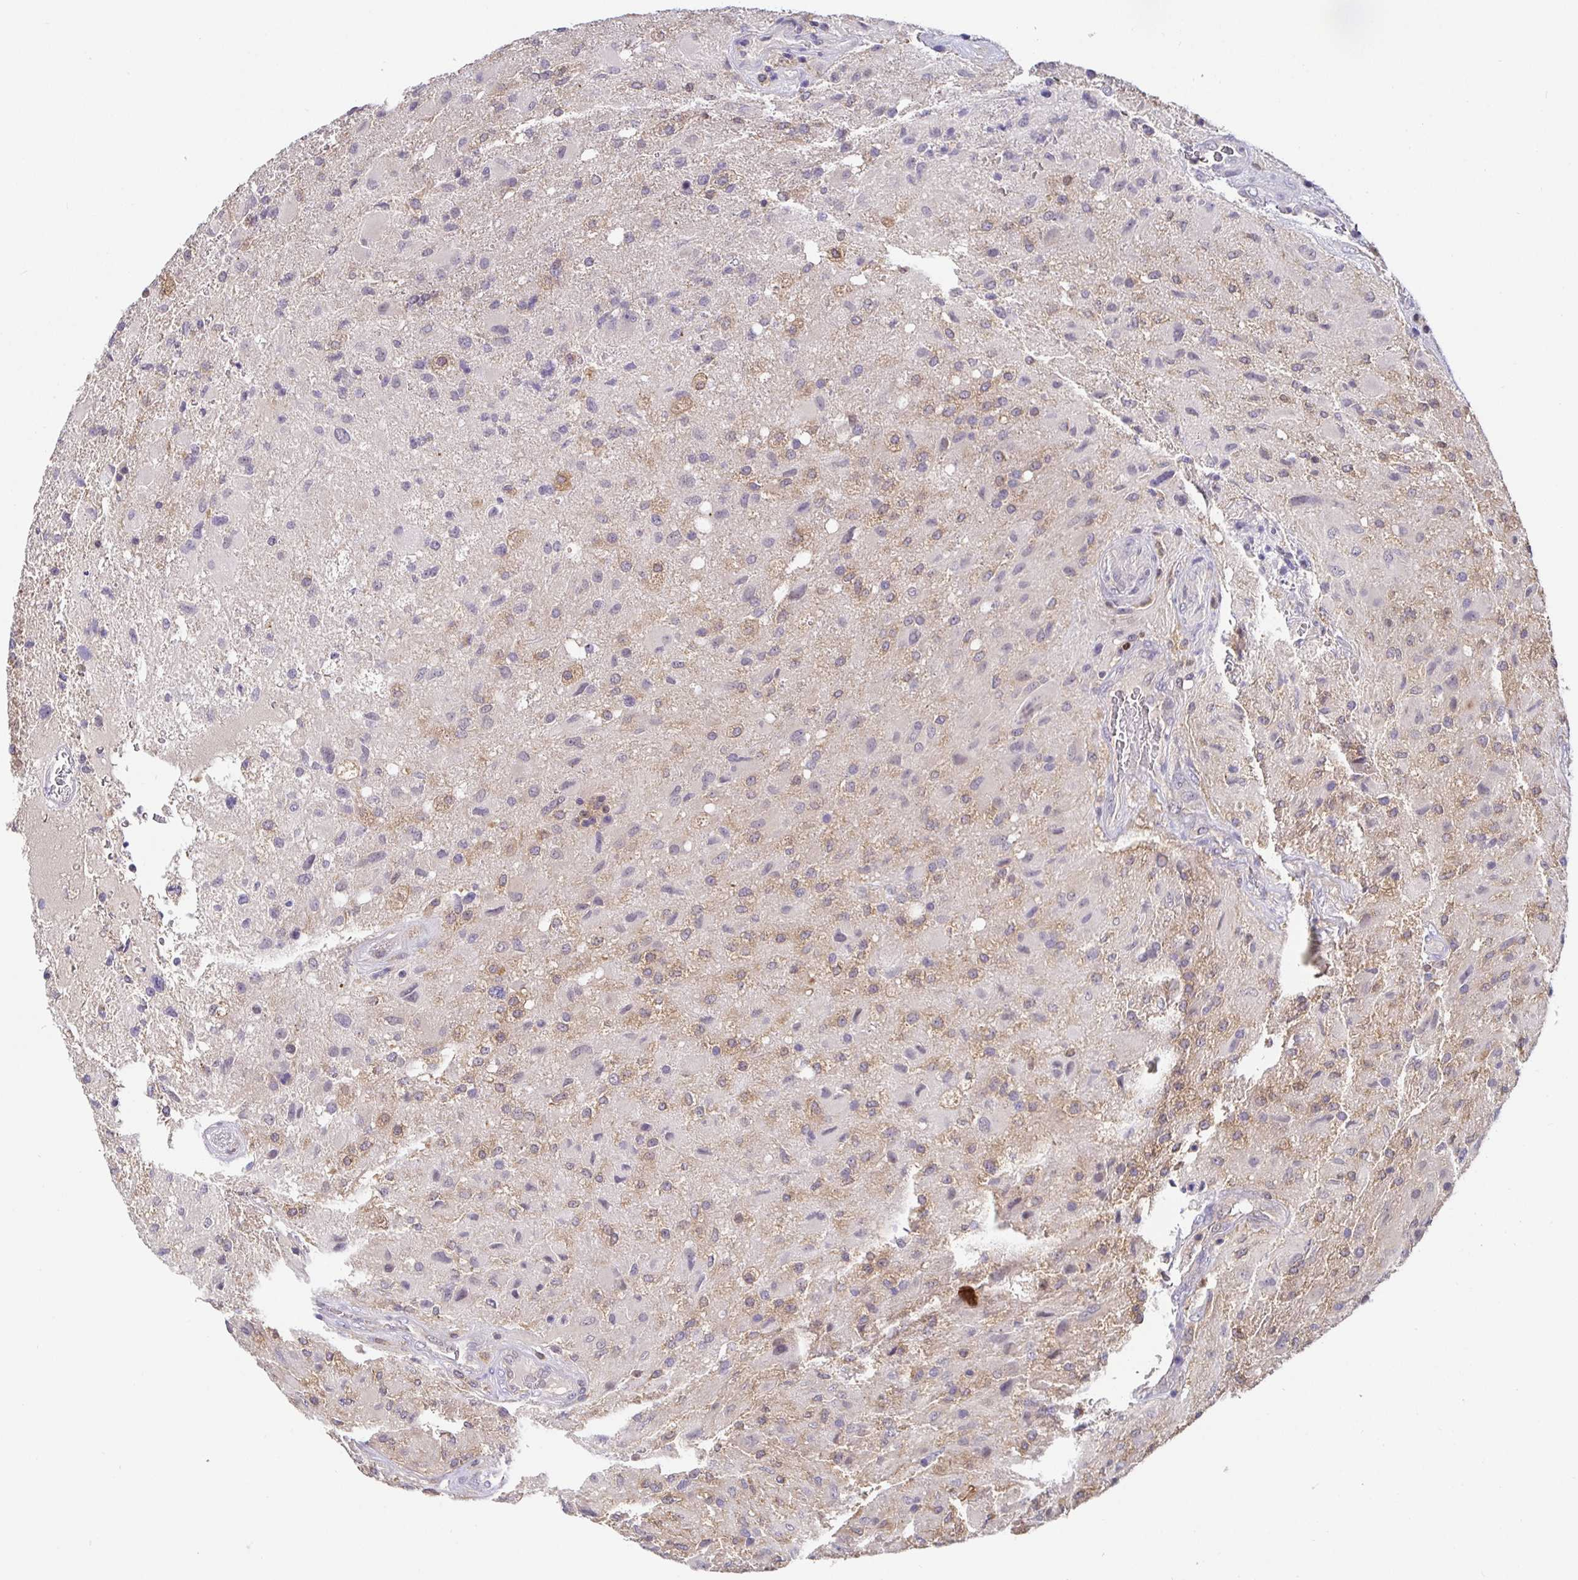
{"staining": {"intensity": "negative", "quantity": "none", "location": "none"}, "tissue": "glioma", "cell_type": "Tumor cells", "image_type": "cancer", "snomed": [{"axis": "morphology", "description": "Glioma, malignant, High grade"}, {"axis": "topography", "description": "Brain"}], "caption": "IHC photomicrograph of neoplastic tissue: glioma stained with DAB (3,3'-diaminobenzidine) reveals no significant protein positivity in tumor cells.", "gene": "SATB1", "patient": {"sex": "male", "age": 53}}